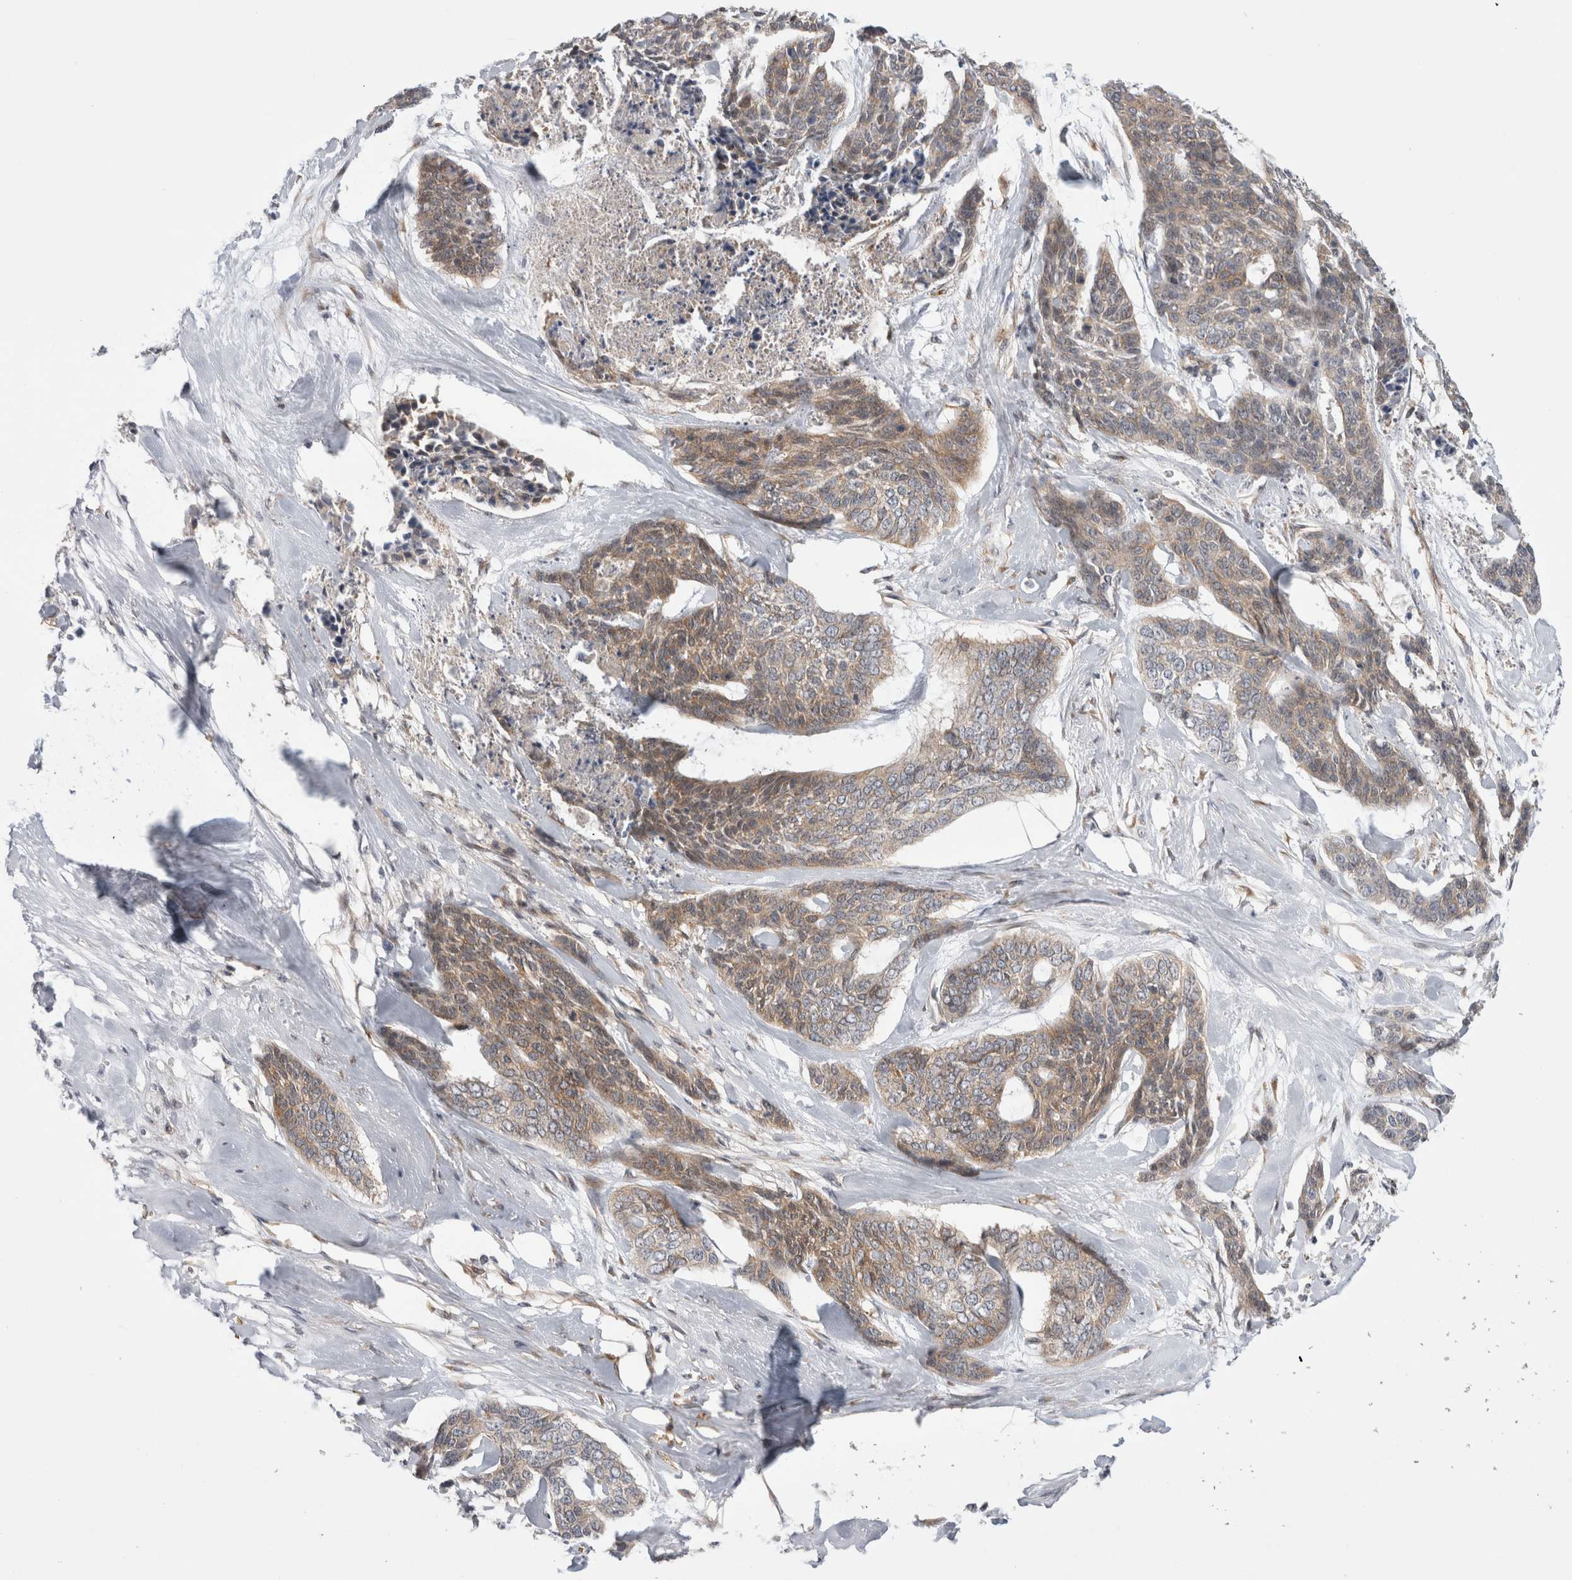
{"staining": {"intensity": "moderate", "quantity": ">75%", "location": "cytoplasmic/membranous"}, "tissue": "skin cancer", "cell_type": "Tumor cells", "image_type": "cancer", "snomed": [{"axis": "morphology", "description": "Basal cell carcinoma"}, {"axis": "topography", "description": "Skin"}], "caption": "Immunohistochemistry (DAB) staining of human skin basal cell carcinoma demonstrates moderate cytoplasmic/membranous protein staining in about >75% of tumor cells.", "gene": "TAFA5", "patient": {"sex": "female", "age": 64}}